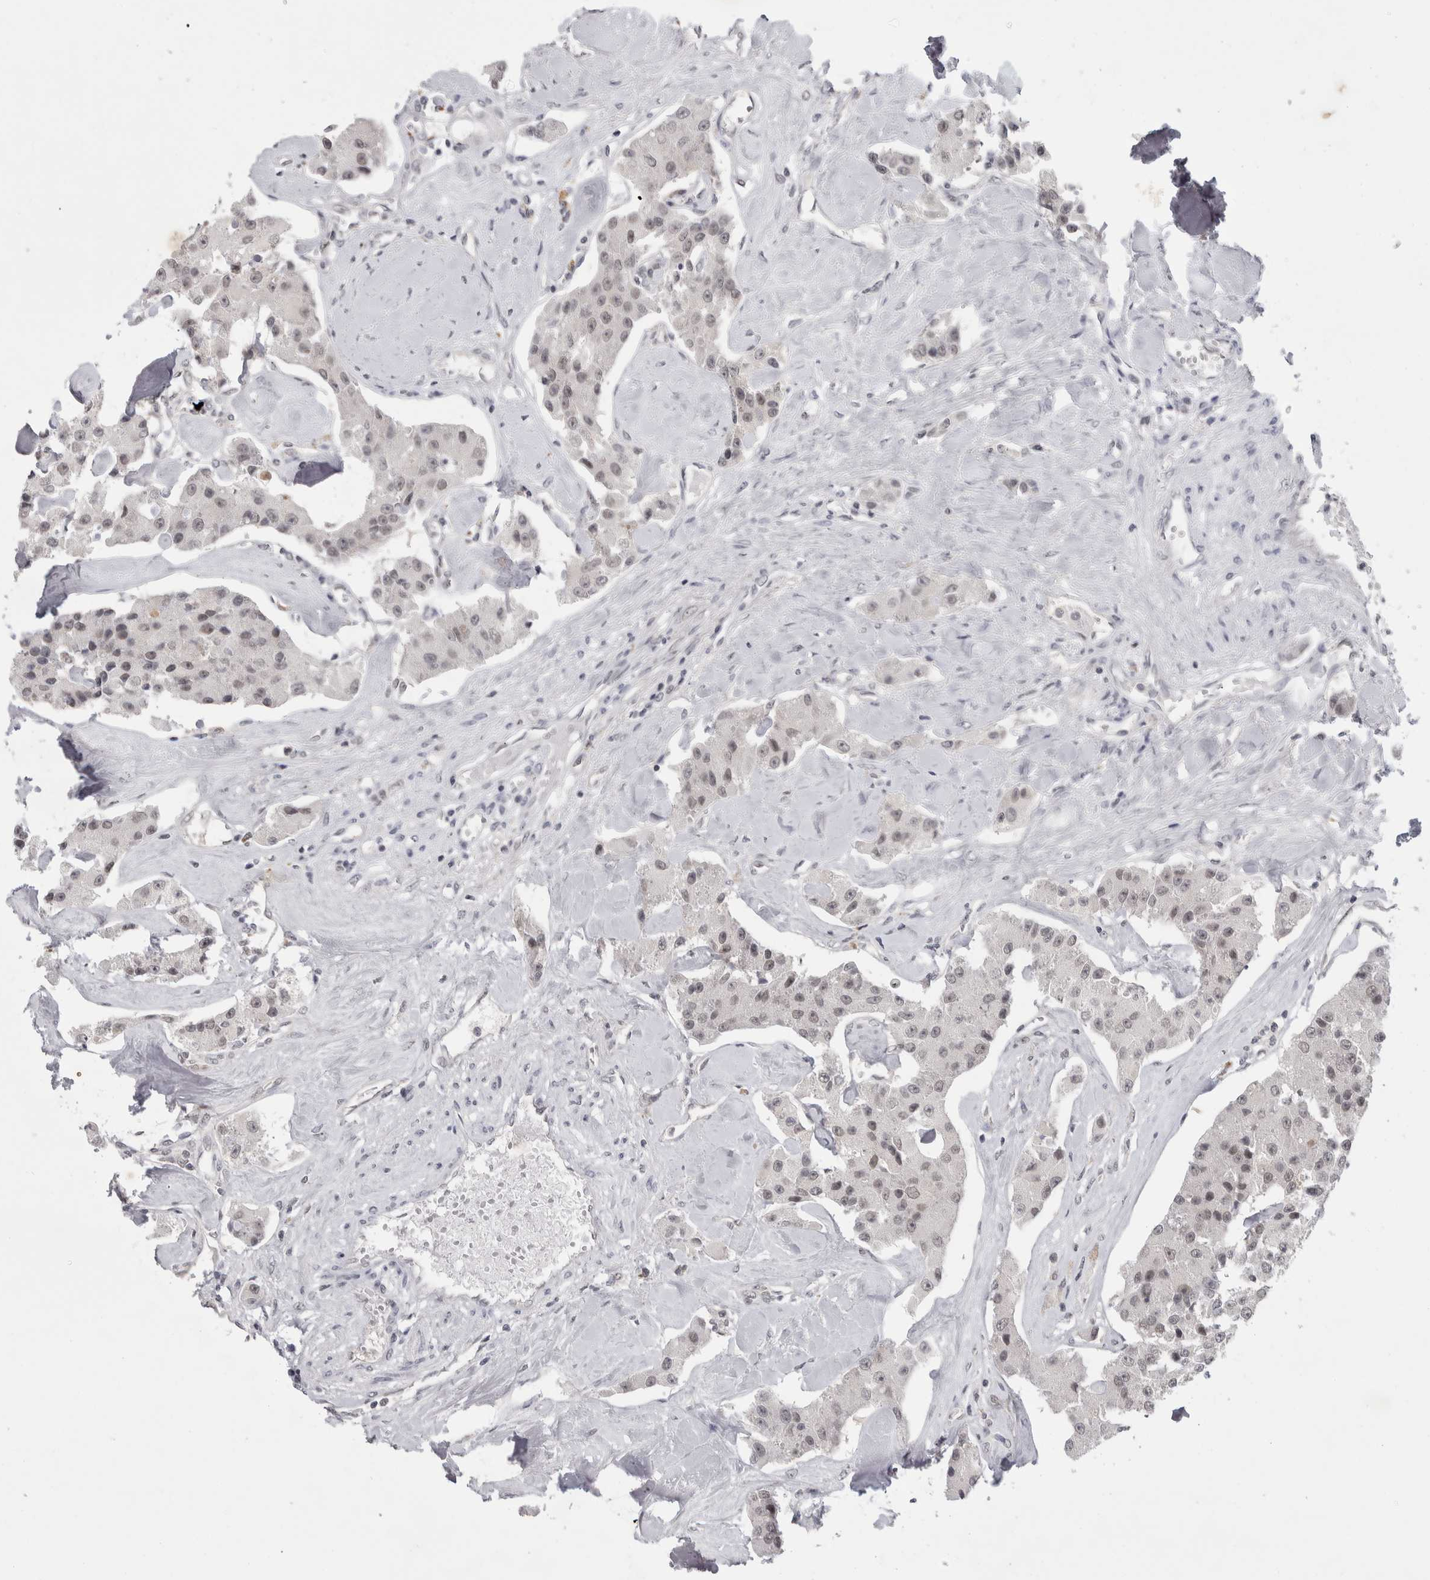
{"staining": {"intensity": "weak", "quantity": ">75%", "location": "nuclear"}, "tissue": "carcinoid", "cell_type": "Tumor cells", "image_type": "cancer", "snomed": [{"axis": "morphology", "description": "Carcinoid, malignant, NOS"}, {"axis": "topography", "description": "Pancreas"}], "caption": "An IHC image of neoplastic tissue is shown. Protein staining in brown labels weak nuclear positivity in malignant carcinoid within tumor cells. The staining was performed using DAB to visualize the protein expression in brown, while the nuclei were stained in blue with hematoxylin (Magnification: 20x).", "gene": "PSMB2", "patient": {"sex": "male", "age": 41}}